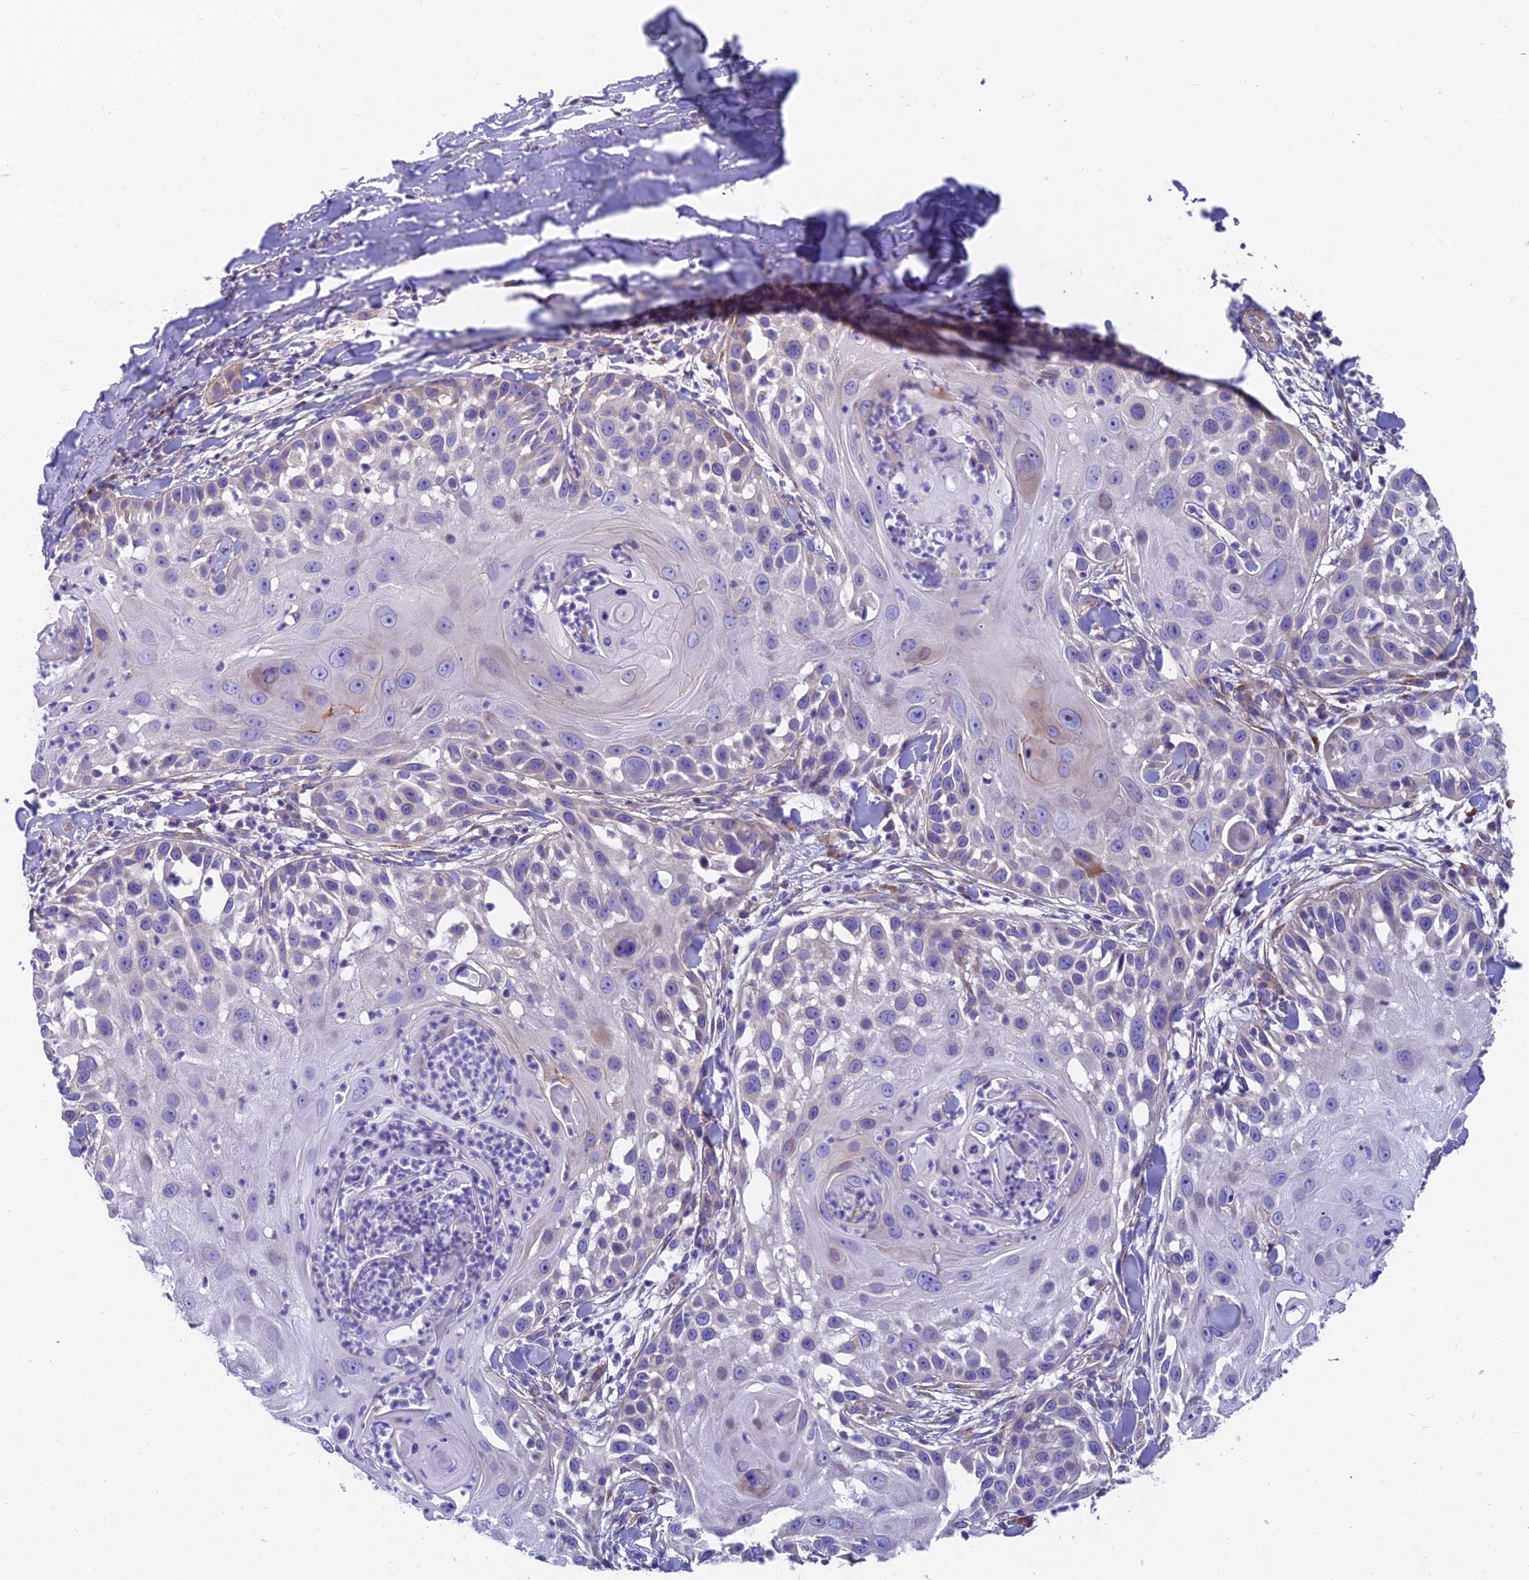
{"staining": {"intensity": "negative", "quantity": "none", "location": "none"}, "tissue": "skin cancer", "cell_type": "Tumor cells", "image_type": "cancer", "snomed": [{"axis": "morphology", "description": "Squamous cell carcinoma, NOS"}, {"axis": "topography", "description": "Skin"}], "caption": "This image is of skin cancer stained with immunohistochemistry (IHC) to label a protein in brown with the nuclei are counter-stained blue. There is no staining in tumor cells.", "gene": "MVB12A", "patient": {"sex": "female", "age": 44}}